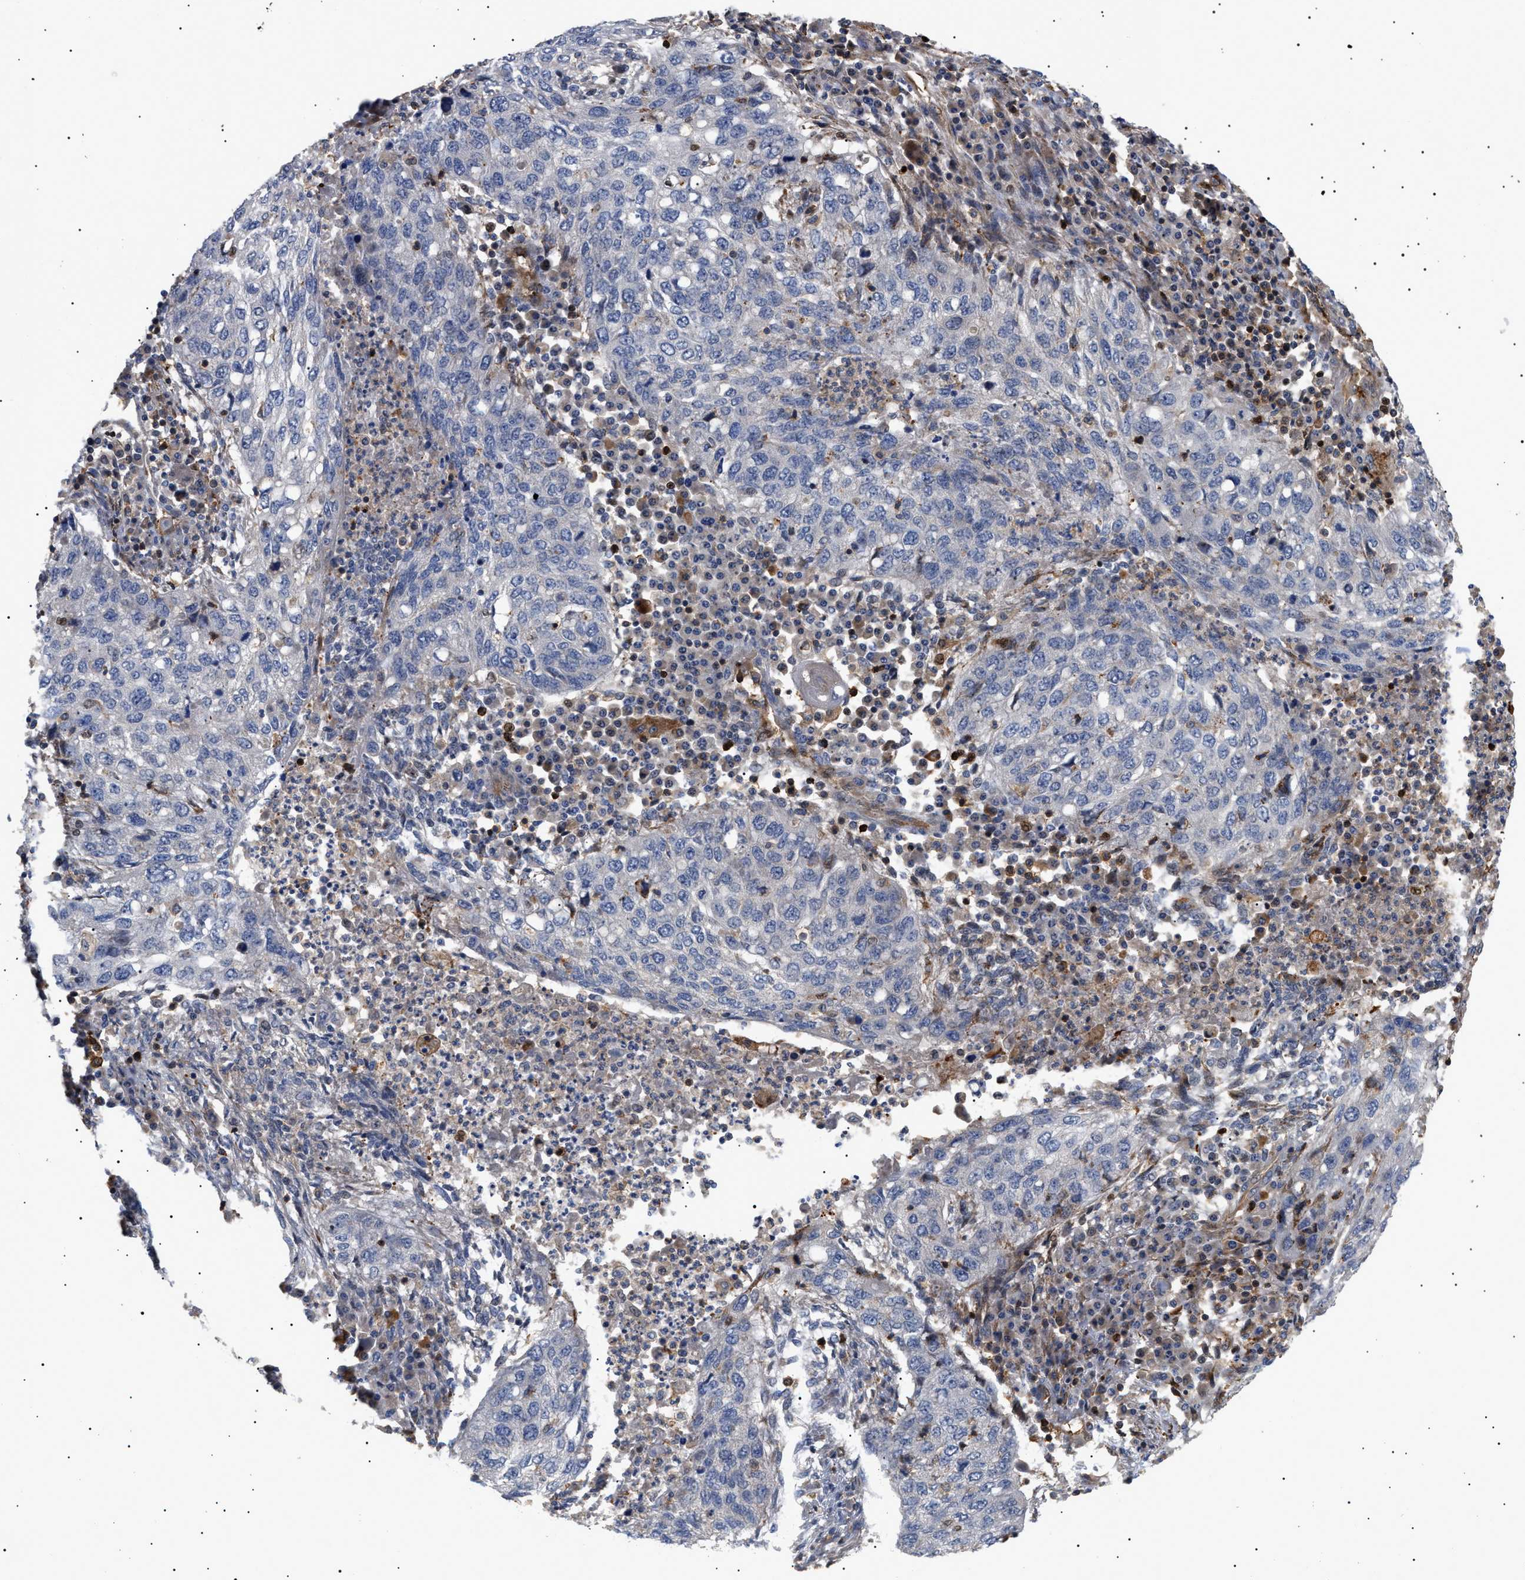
{"staining": {"intensity": "negative", "quantity": "none", "location": "none"}, "tissue": "lung cancer", "cell_type": "Tumor cells", "image_type": "cancer", "snomed": [{"axis": "morphology", "description": "Squamous cell carcinoma, NOS"}, {"axis": "topography", "description": "Lung"}], "caption": "DAB (3,3'-diaminobenzidine) immunohistochemical staining of human squamous cell carcinoma (lung) displays no significant expression in tumor cells.", "gene": "TMTC4", "patient": {"sex": "female", "age": 63}}